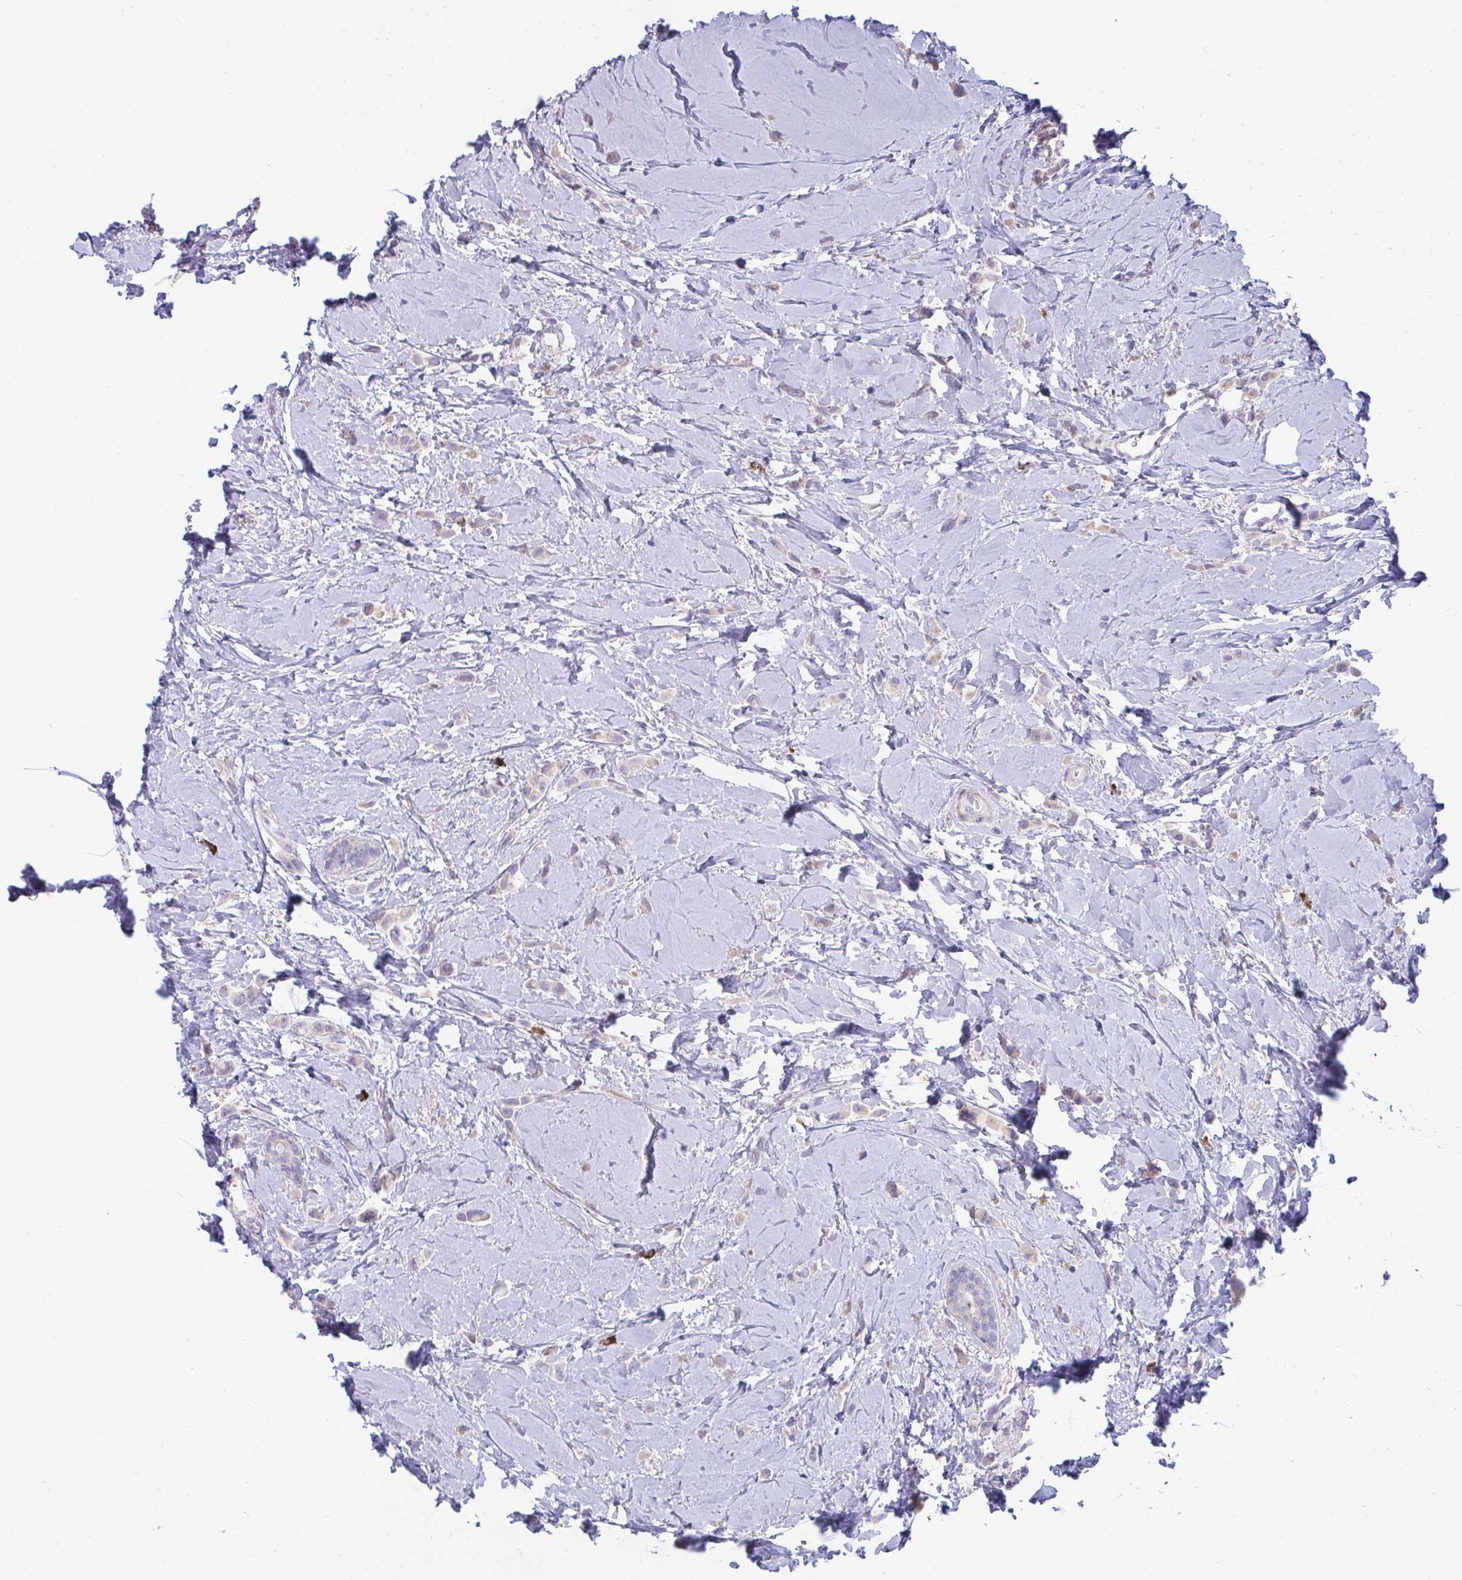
{"staining": {"intensity": "negative", "quantity": "none", "location": "none"}, "tissue": "breast cancer", "cell_type": "Tumor cells", "image_type": "cancer", "snomed": [{"axis": "morphology", "description": "Lobular carcinoma"}, {"axis": "topography", "description": "Breast"}], "caption": "A high-resolution micrograph shows immunohistochemistry (IHC) staining of lobular carcinoma (breast), which reveals no significant staining in tumor cells. The staining is performed using DAB brown chromogen with nuclei counter-stained in using hematoxylin.", "gene": "PIGZ", "patient": {"sex": "female", "age": 66}}